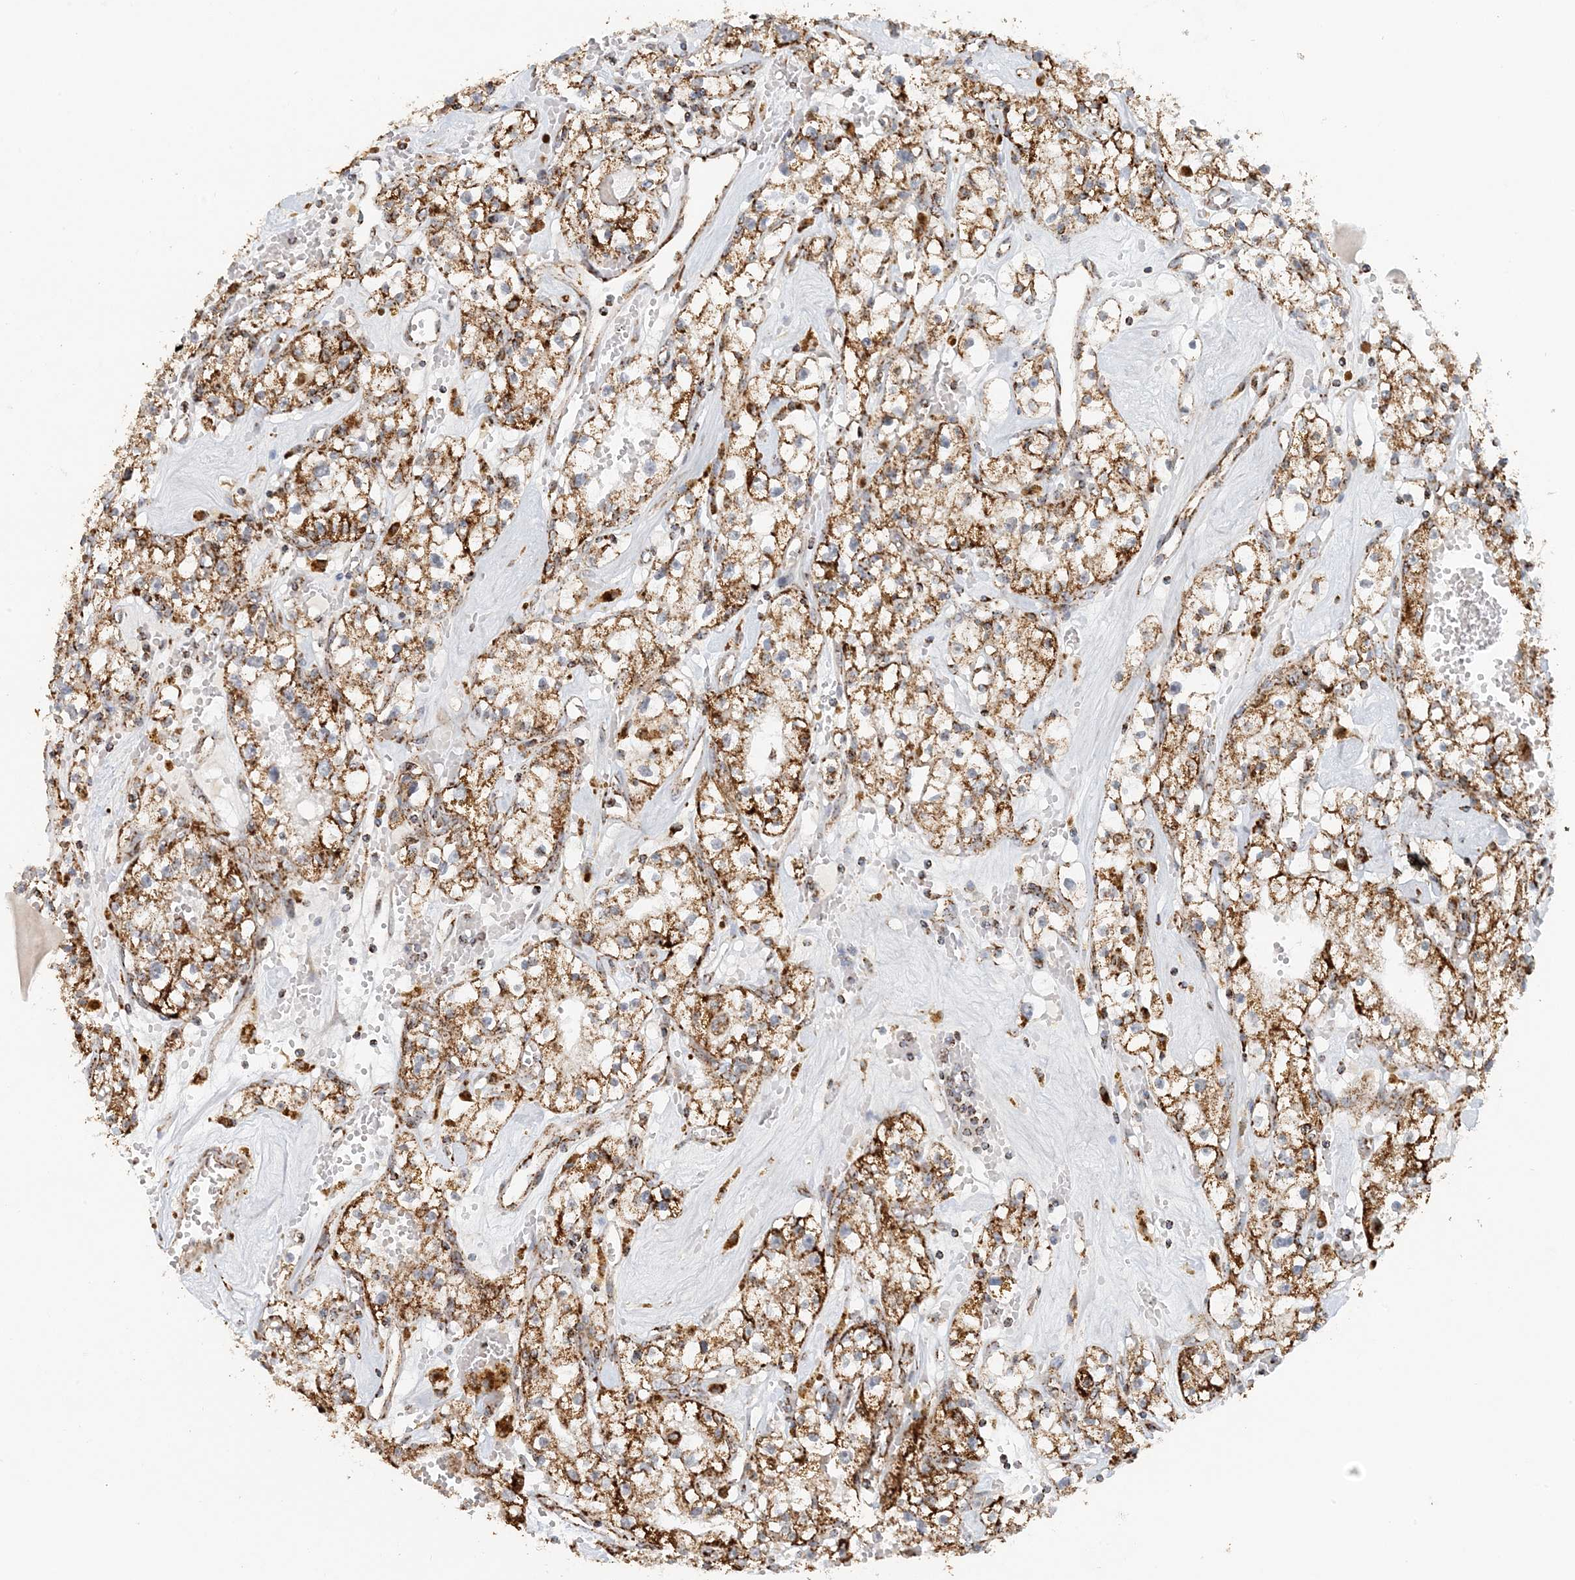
{"staining": {"intensity": "moderate", "quantity": ">75%", "location": "cytoplasmic/membranous"}, "tissue": "renal cancer", "cell_type": "Tumor cells", "image_type": "cancer", "snomed": [{"axis": "morphology", "description": "Adenocarcinoma, NOS"}, {"axis": "topography", "description": "Kidney"}], "caption": "Immunohistochemical staining of human renal cancer (adenocarcinoma) shows medium levels of moderate cytoplasmic/membranous expression in about >75% of tumor cells.", "gene": "MAN1A1", "patient": {"sex": "male", "age": 56}}